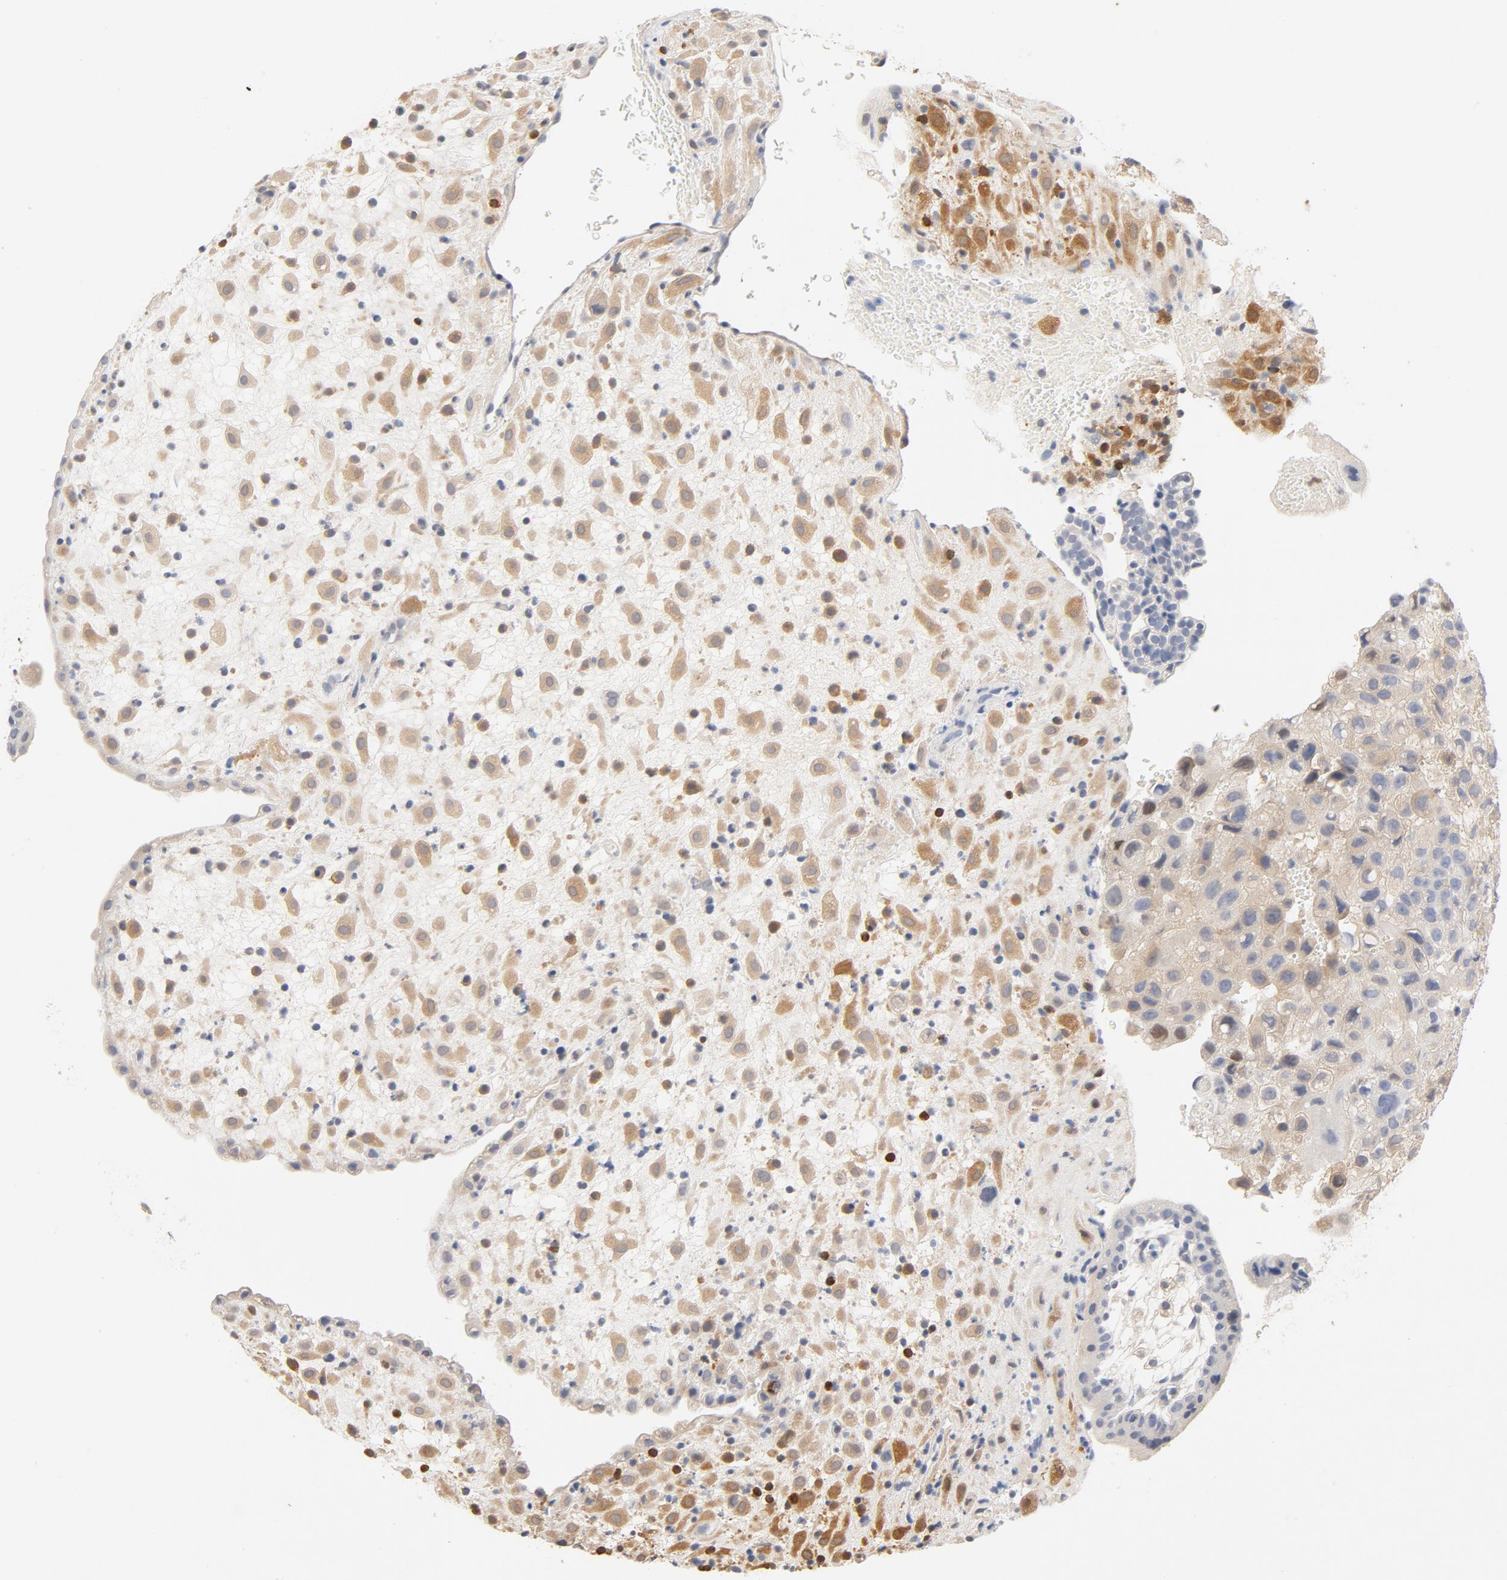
{"staining": {"intensity": "moderate", "quantity": ">75%", "location": "cytoplasmic/membranous"}, "tissue": "placenta", "cell_type": "Decidual cells", "image_type": "normal", "snomed": [{"axis": "morphology", "description": "Normal tissue, NOS"}, {"axis": "topography", "description": "Placenta"}], "caption": "Decidual cells demonstrate medium levels of moderate cytoplasmic/membranous expression in approximately >75% of cells in benign placenta. The protein of interest is shown in brown color, while the nuclei are stained blue.", "gene": "STAT1", "patient": {"sex": "female", "age": 35}}